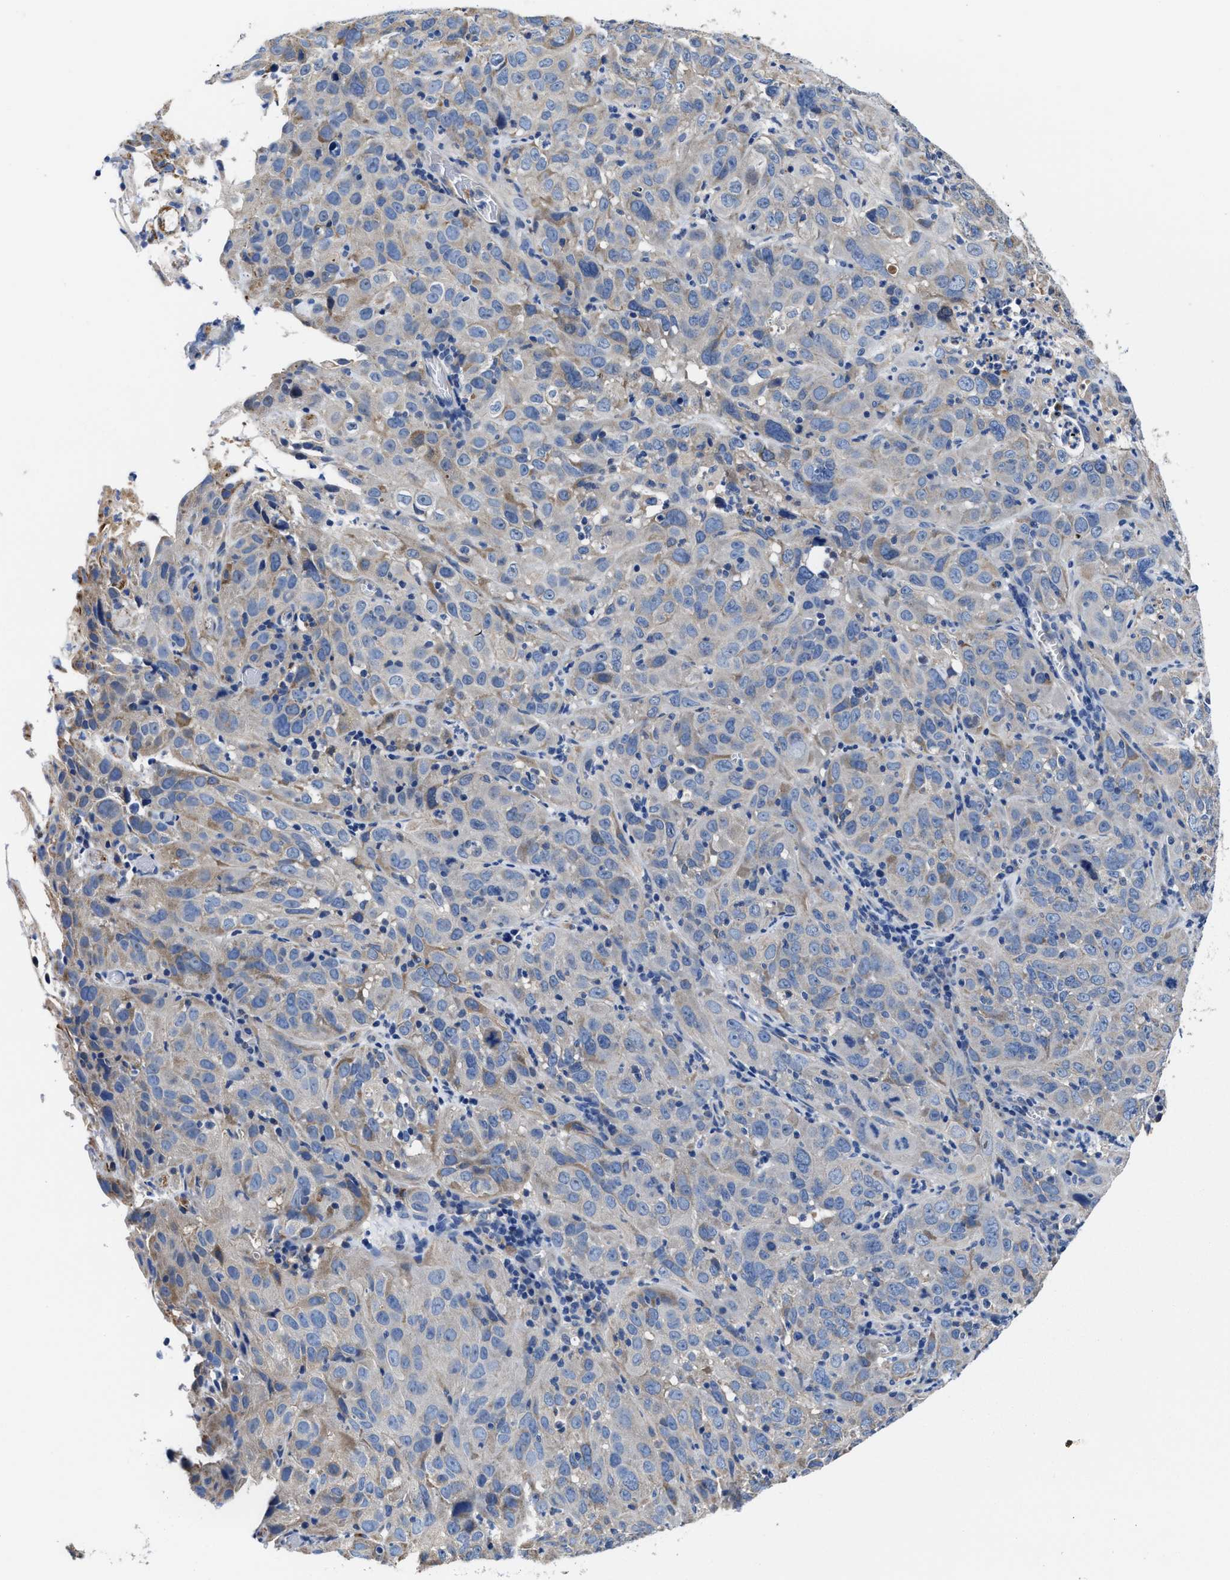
{"staining": {"intensity": "weak", "quantity": "<25%", "location": "cytoplasmic/membranous"}, "tissue": "cervical cancer", "cell_type": "Tumor cells", "image_type": "cancer", "snomed": [{"axis": "morphology", "description": "Squamous cell carcinoma, NOS"}, {"axis": "topography", "description": "Cervix"}], "caption": "Human cervical cancer stained for a protein using immunohistochemistry displays no staining in tumor cells.", "gene": "TMEM30A", "patient": {"sex": "female", "age": 32}}